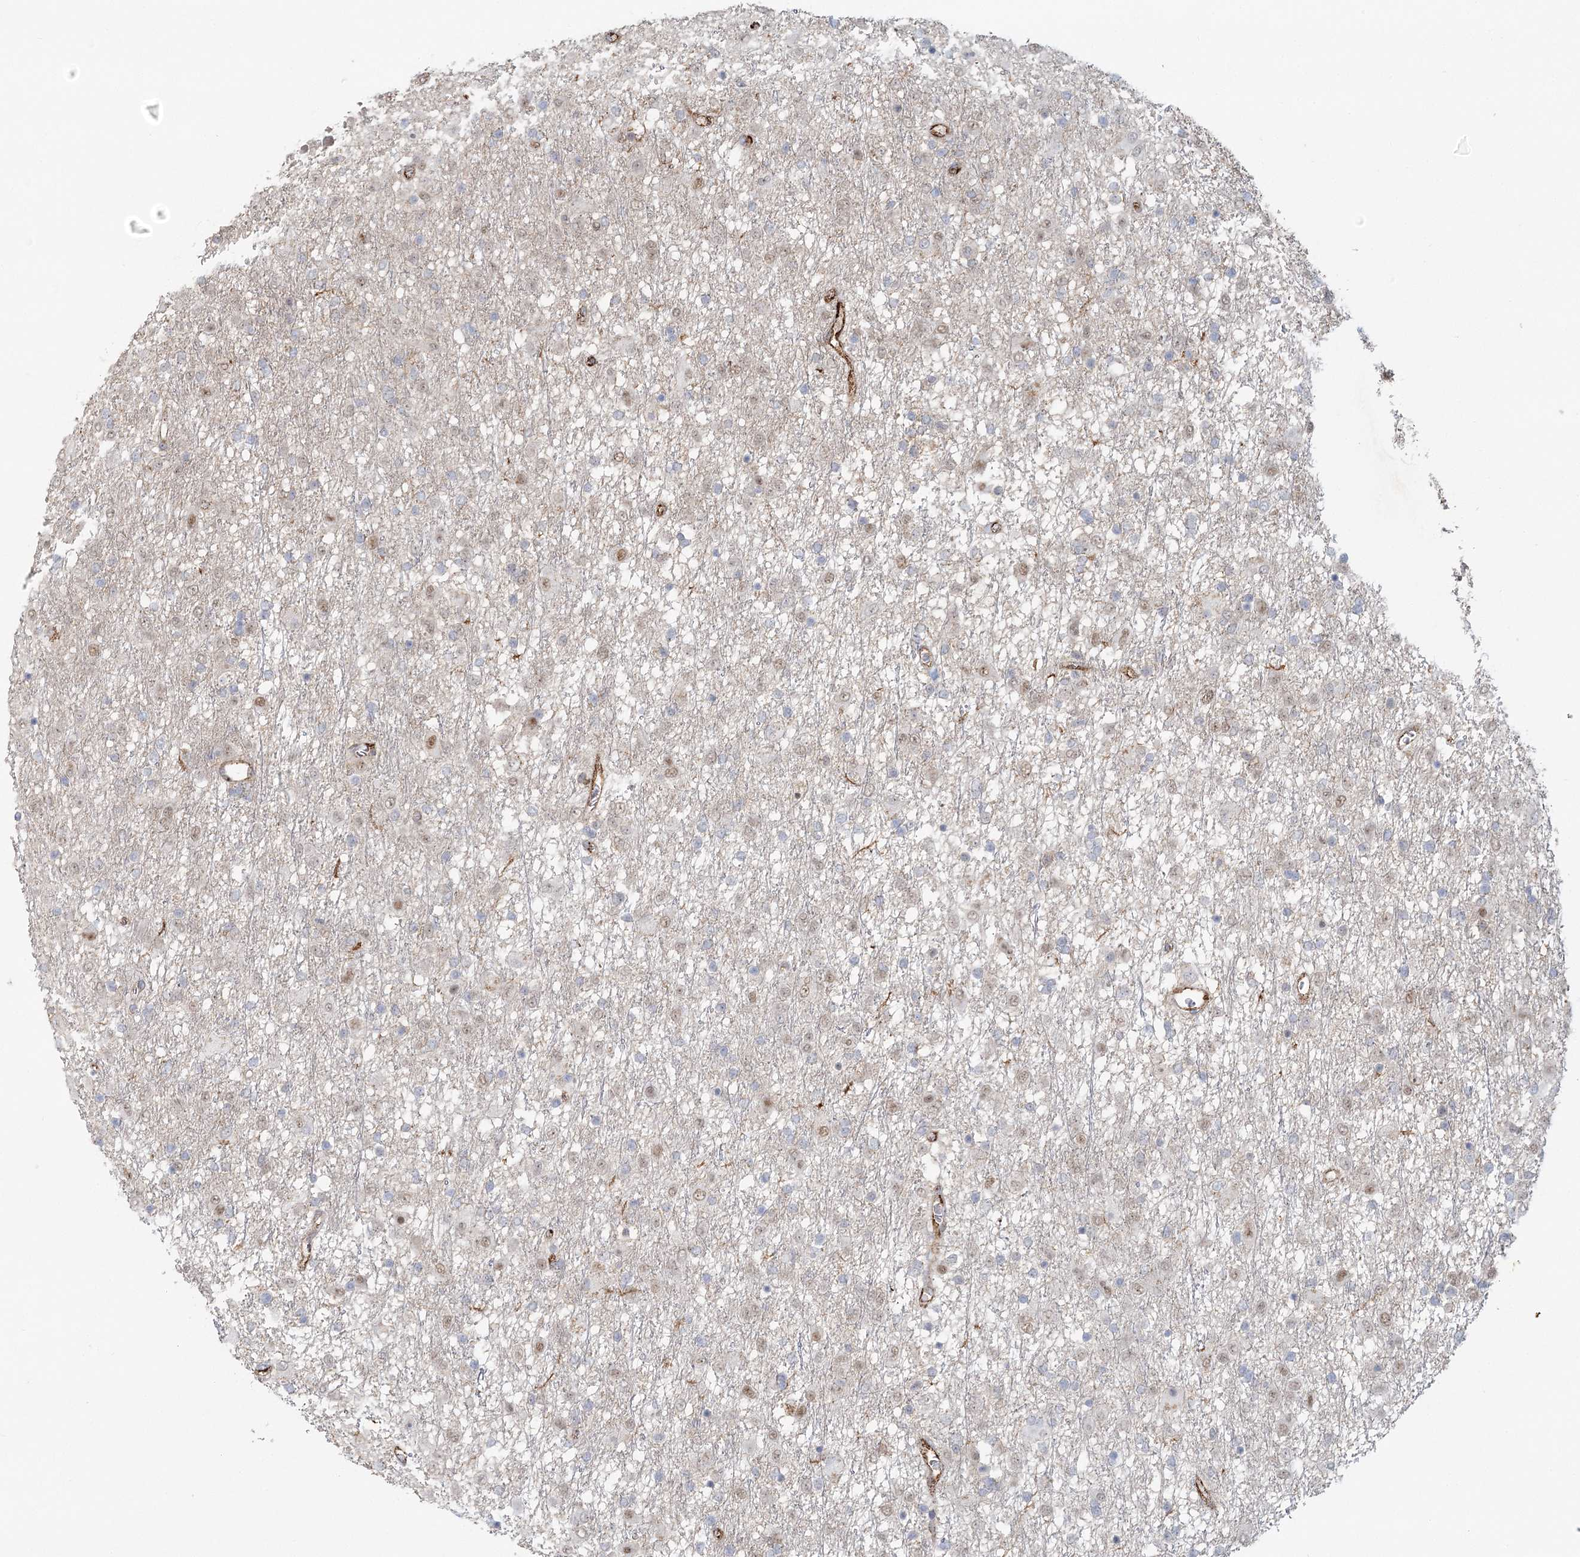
{"staining": {"intensity": "negative", "quantity": "none", "location": "none"}, "tissue": "glioma", "cell_type": "Tumor cells", "image_type": "cancer", "snomed": [{"axis": "morphology", "description": "Glioma, malignant, Low grade"}, {"axis": "topography", "description": "Brain"}], "caption": "Image shows no significant protein expression in tumor cells of glioma. Brightfield microscopy of immunohistochemistry (IHC) stained with DAB (3,3'-diaminobenzidine) (brown) and hematoxylin (blue), captured at high magnification.", "gene": "KBTBD4", "patient": {"sex": "male", "age": 65}}